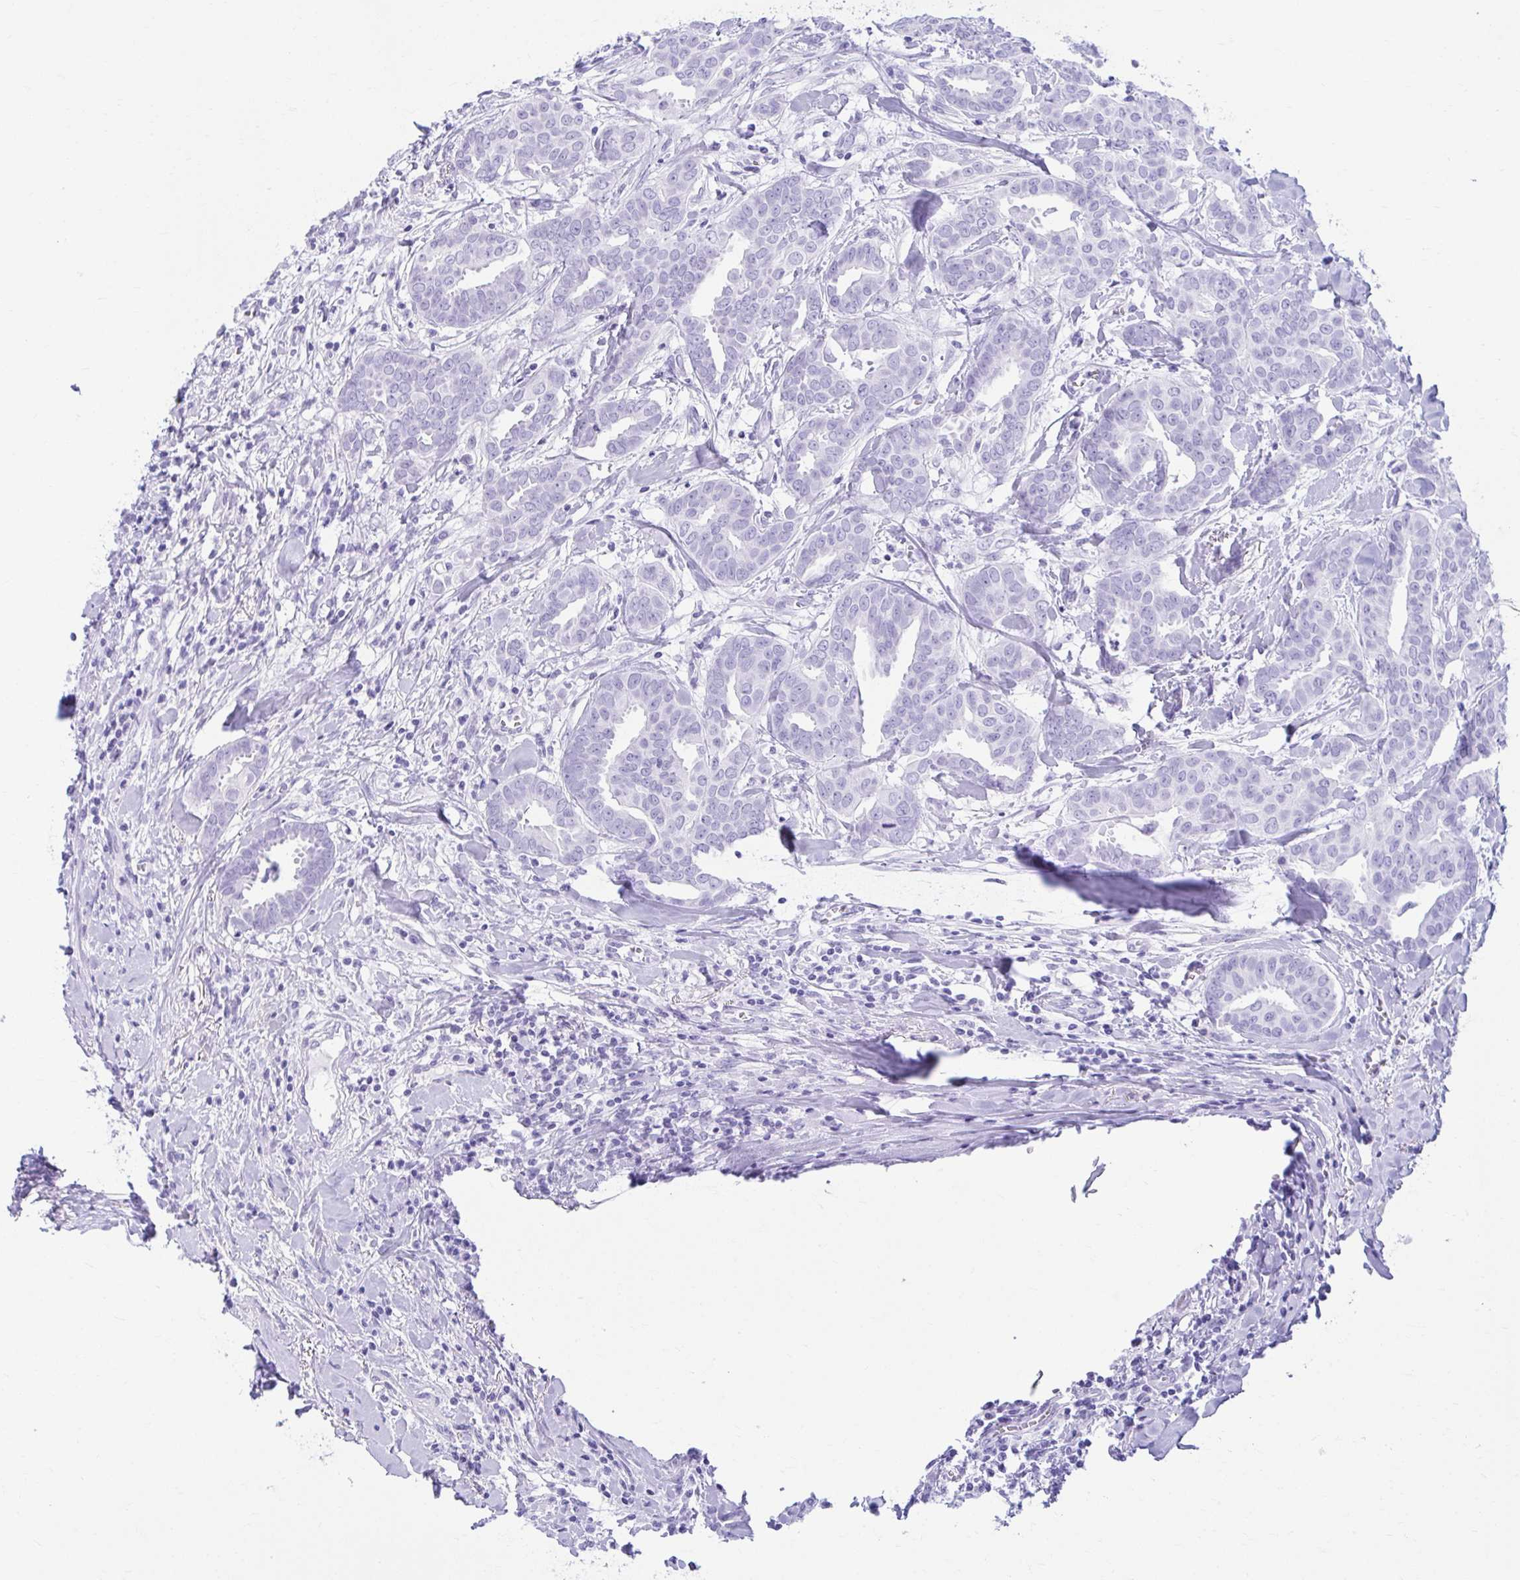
{"staining": {"intensity": "negative", "quantity": "none", "location": "none"}, "tissue": "breast cancer", "cell_type": "Tumor cells", "image_type": "cancer", "snomed": [{"axis": "morphology", "description": "Duct carcinoma"}, {"axis": "topography", "description": "Breast"}], "caption": "Tumor cells show no significant positivity in breast cancer (infiltrating ductal carcinoma).", "gene": "ATP4B", "patient": {"sex": "female", "age": 45}}